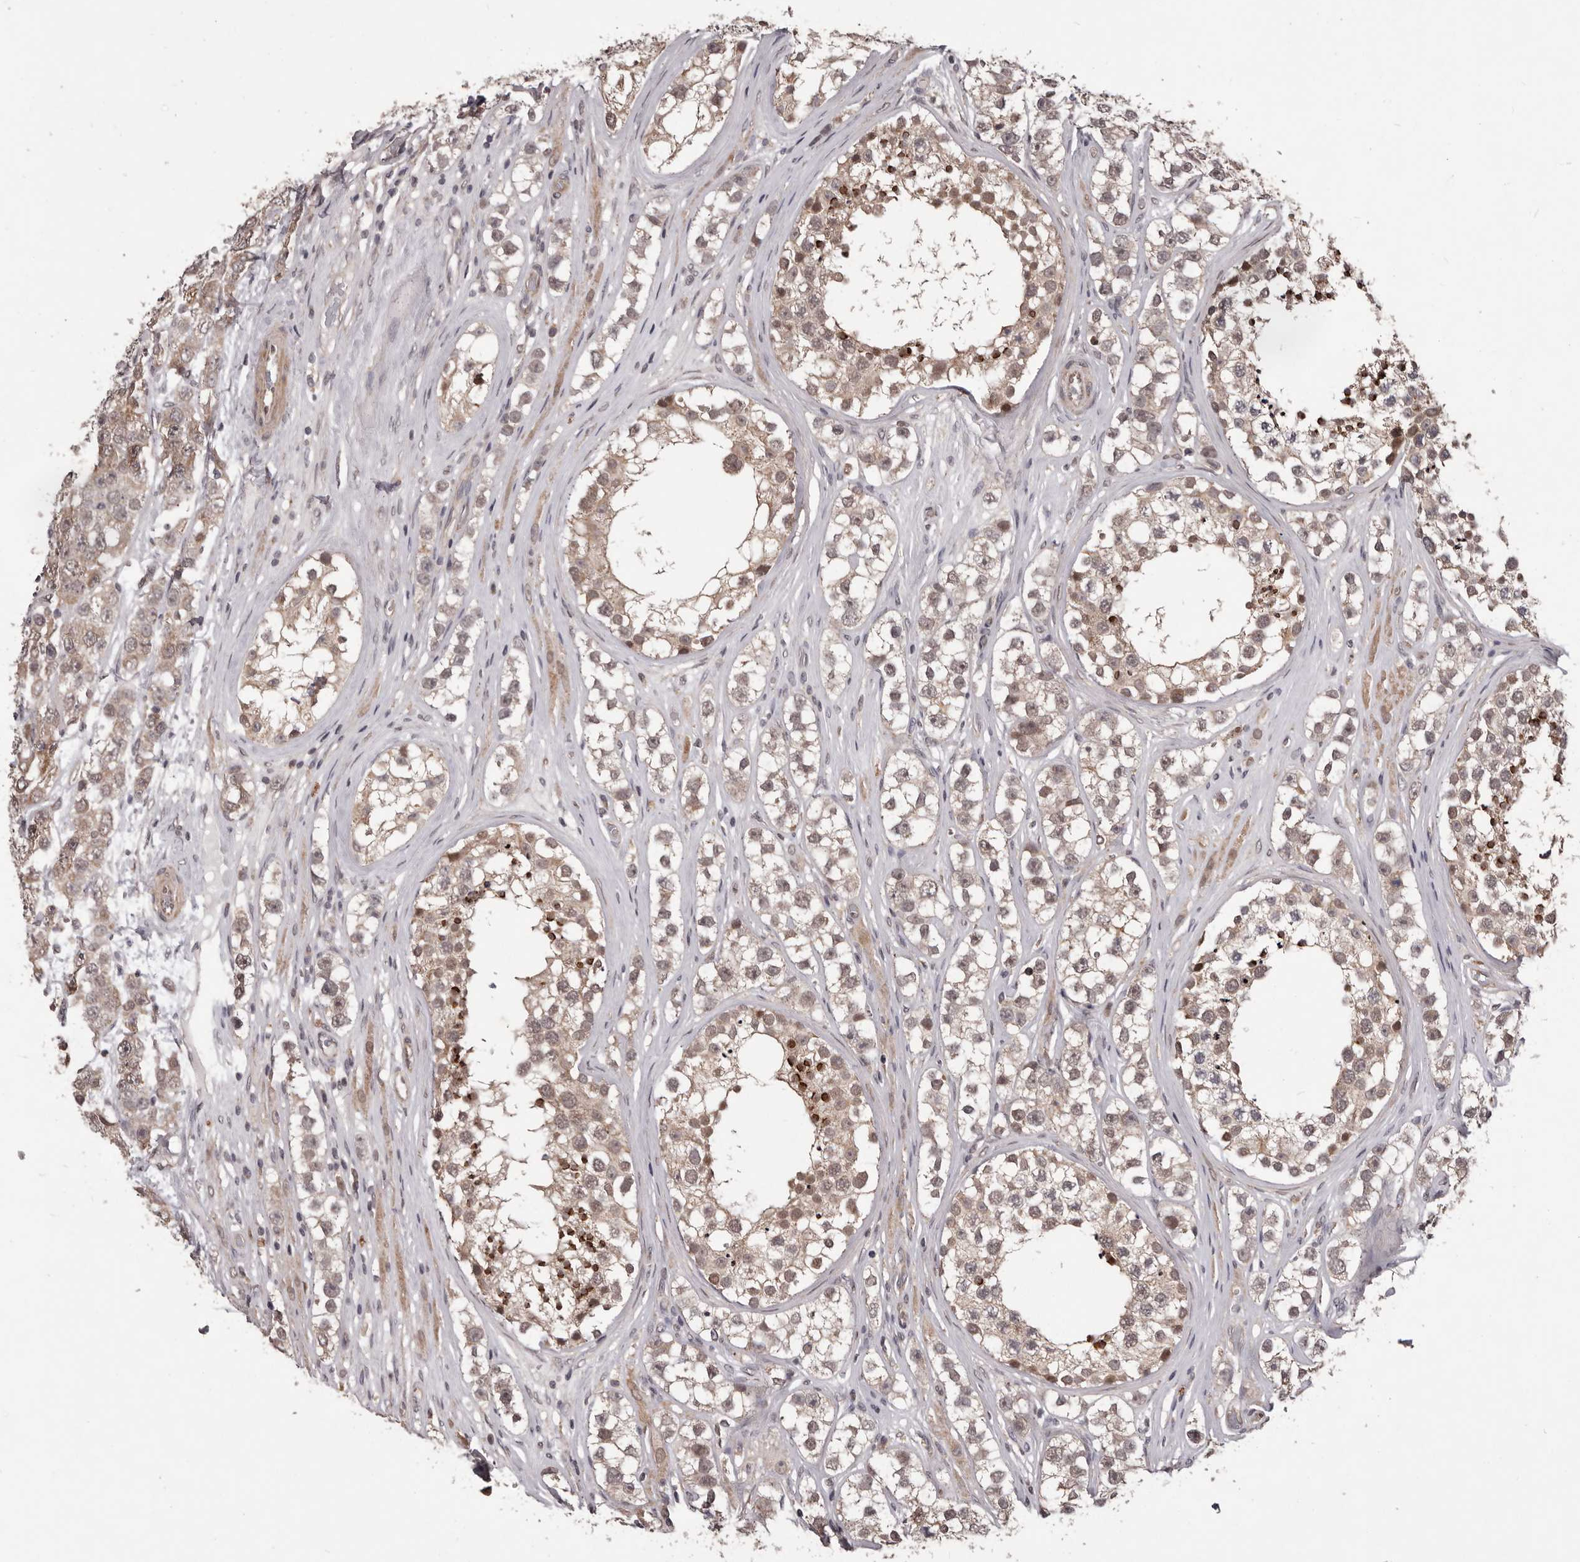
{"staining": {"intensity": "weak", "quantity": "25%-75%", "location": "cytoplasmic/membranous,nuclear"}, "tissue": "testis cancer", "cell_type": "Tumor cells", "image_type": "cancer", "snomed": [{"axis": "morphology", "description": "Seminoma, NOS"}, {"axis": "topography", "description": "Testis"}], "caption": "DAB immunohistochemical staining of seminoma (testis) demonstrates weak cytoplasmic/membranous and nuclear protein staining in approximately 25%-75% of tumor cells. (brown staining indicates protein expression, while blue staining denotes nuclei).", "gene": "CELF3", "patient": {"sex": "male", "age": 28}}